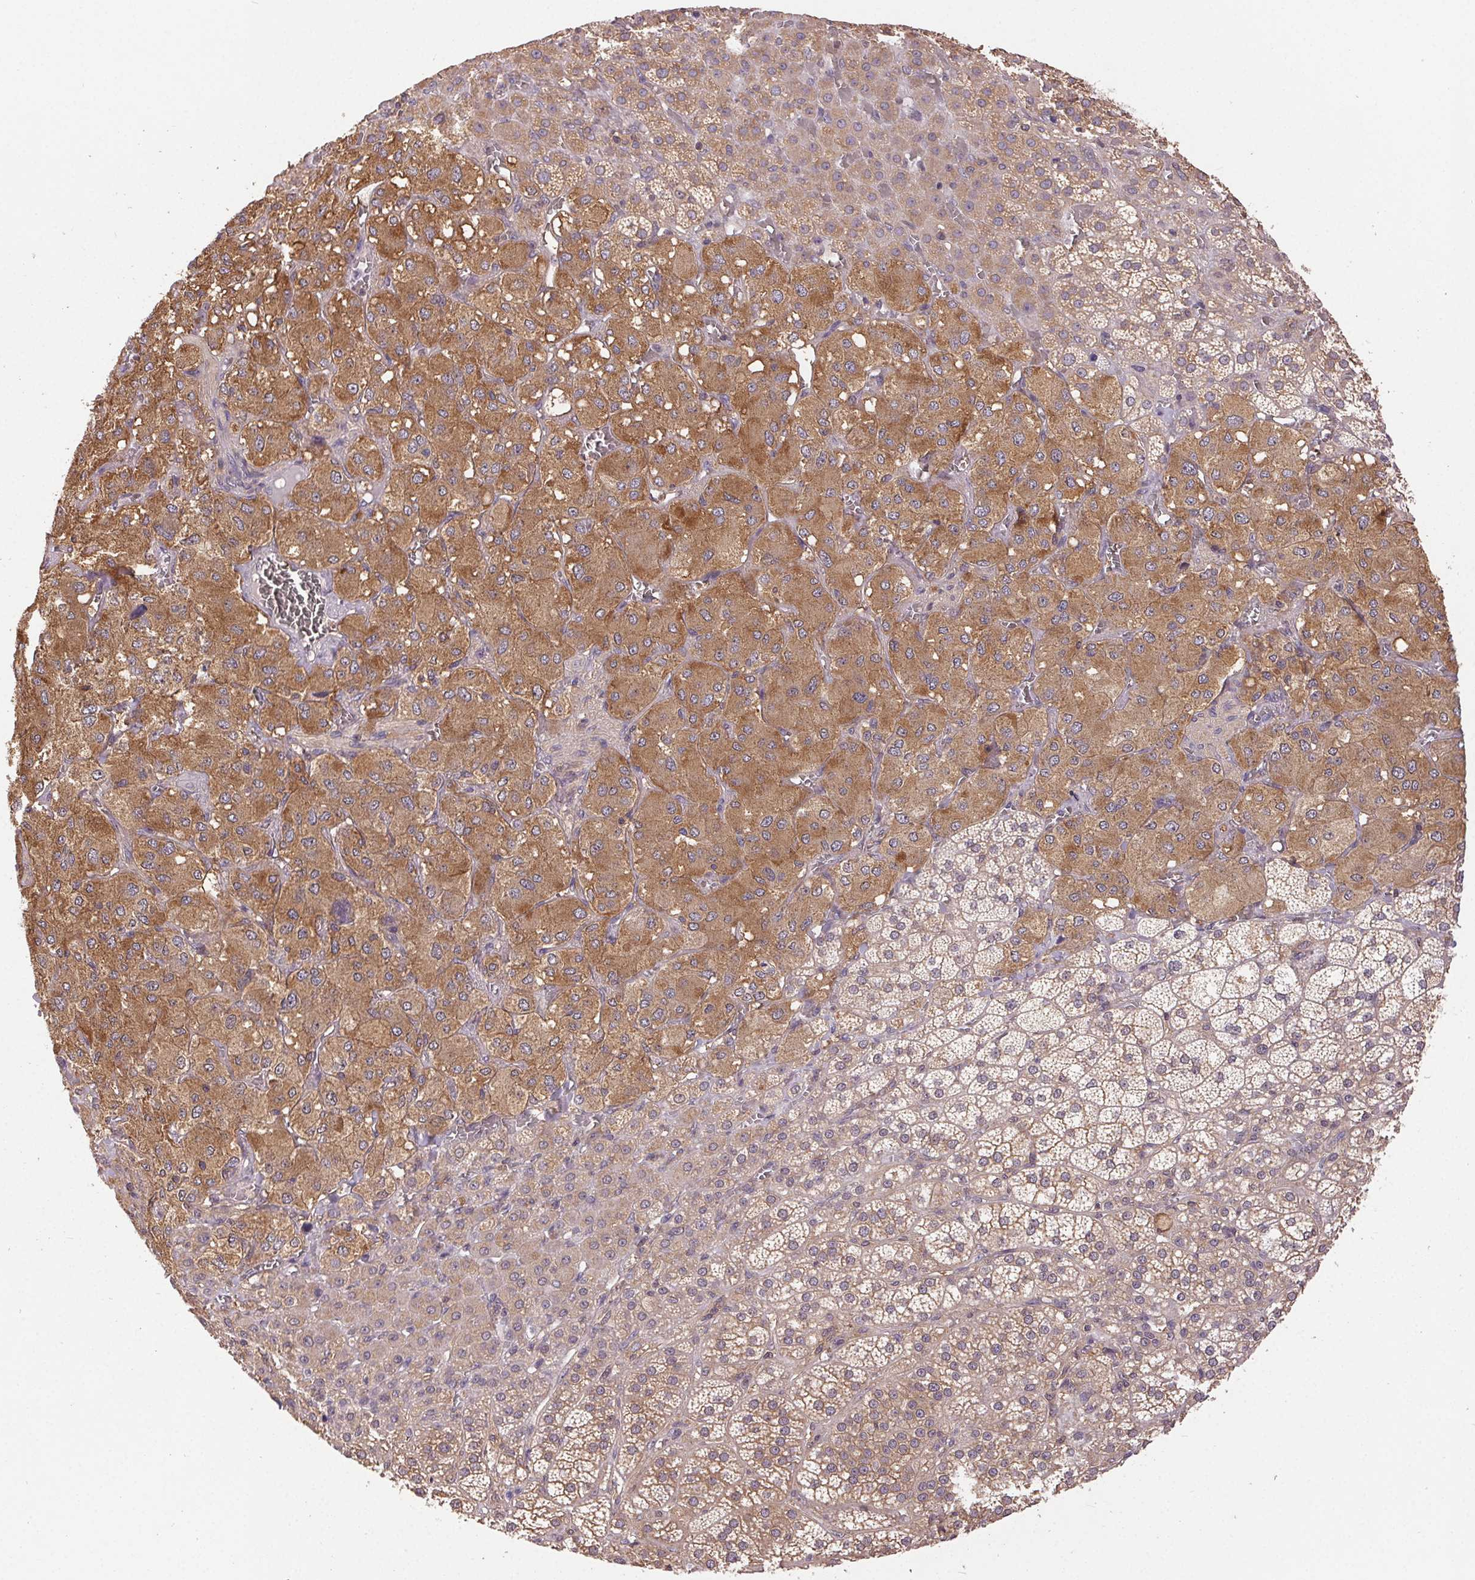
{"staining": {"intensity": "moderate", "quantity": ">75%", "location": "cytoplasmic/membranous"}, "tissue": "adrenal gland", "cell_type": "Glandular cells", "image_type": "normal", "snomed": [{"axis": "morphology", "description": "Normal tissue, NOS"}, {"axis": "topography", "description": "Adrenal gland"}], "caption": "Immunohistochemical staining of unremarkable adrenal gland shows moderate cytoplasmic/membranous protein positivity in approximately >75% of glandular cells. Immunohistochemistry stains the protein of interest in brown and the nuclei are stained blue.", "gene": "GDI1", "patient": {"sex": "female", "age": 60}}